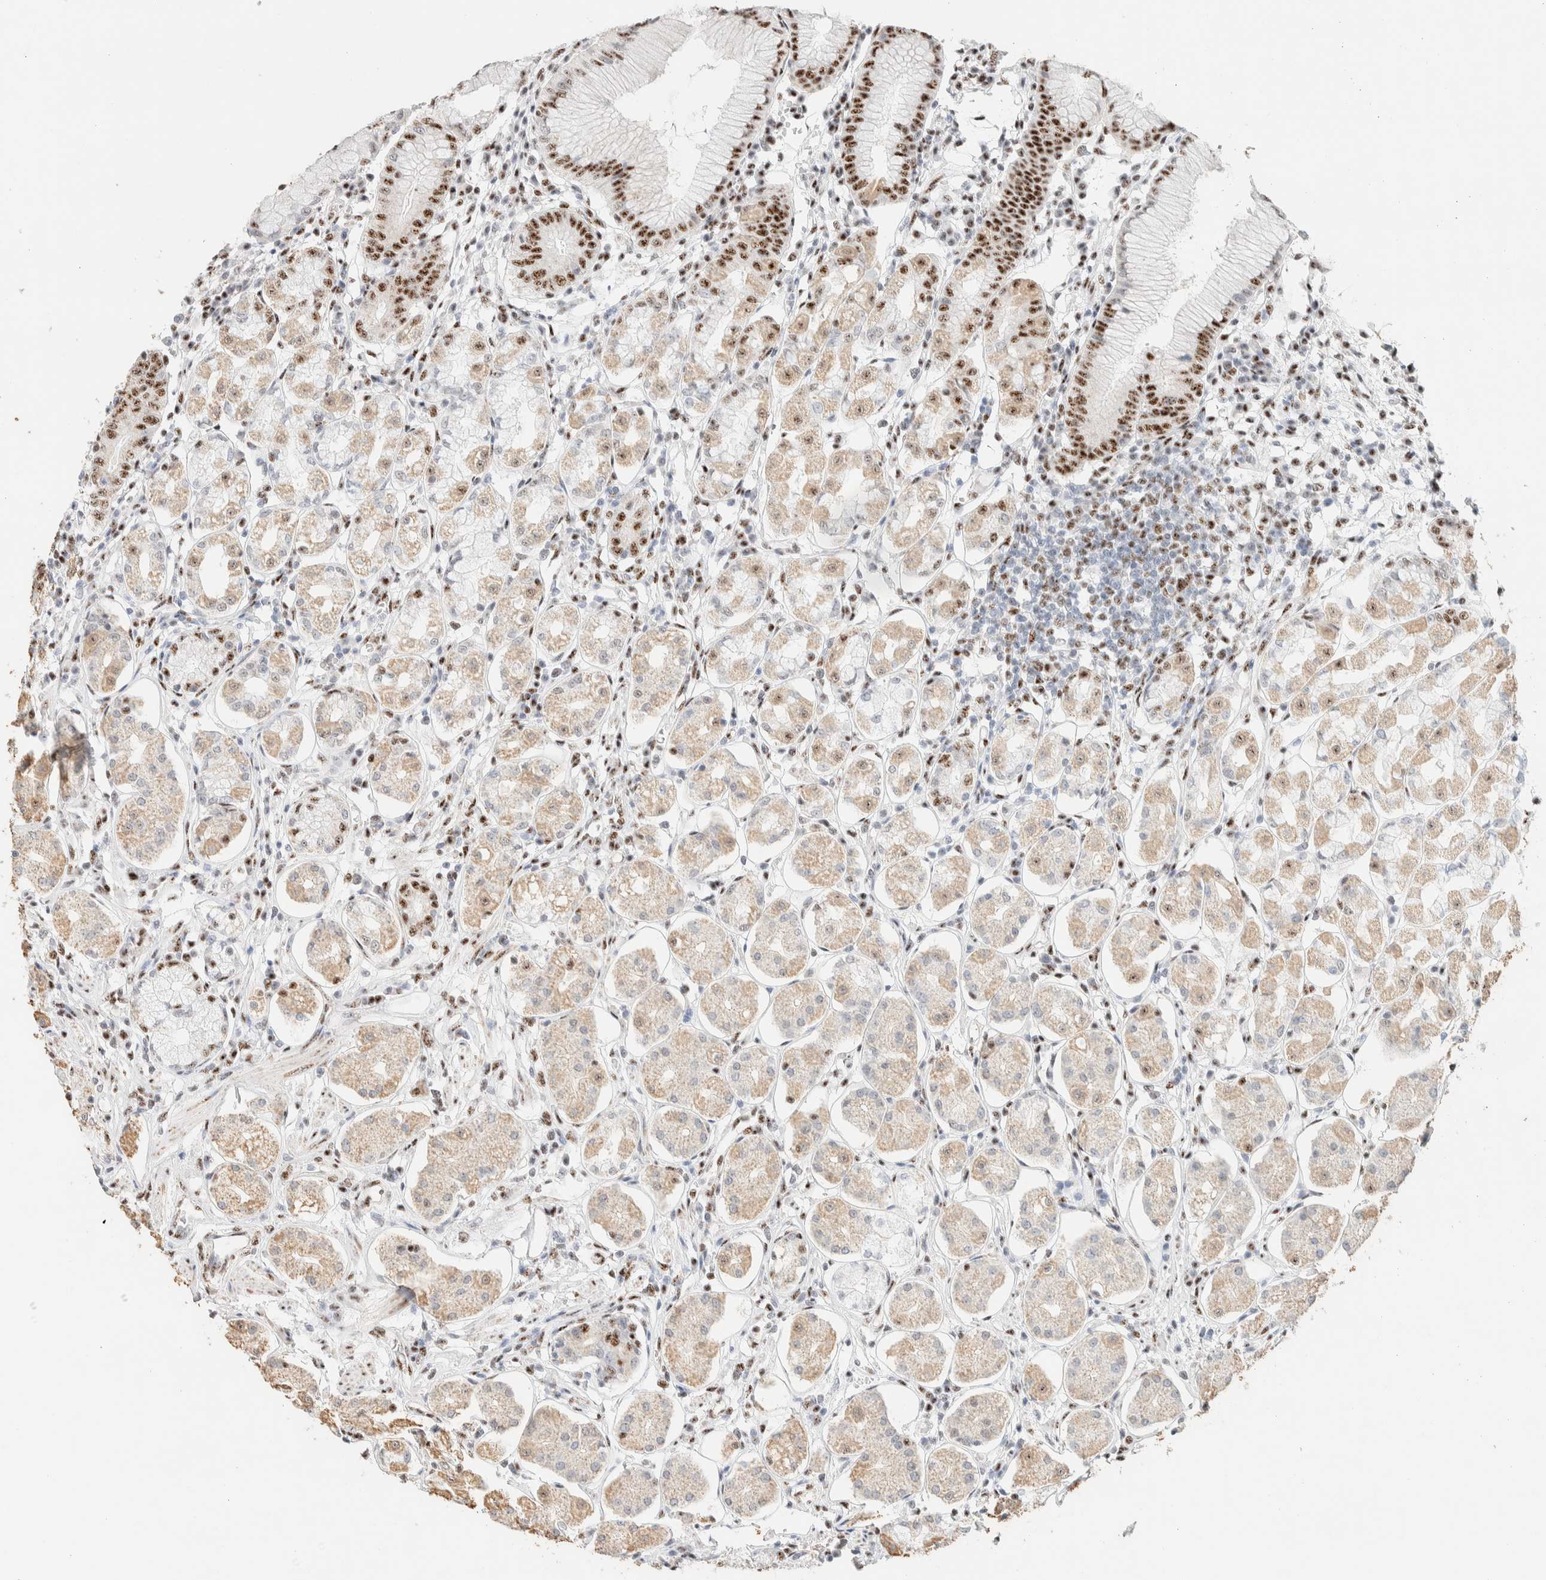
{"staining": {"intensity": "moderate", "quantity": "25%-75%", "location": "nuclear"}, "tissue": "stomach", "cell_type": "Glandular cells", "image_type": "normal", "snomed": [{"axis": "morphology", "description": "Normal tissue, NOS"}, {"axis": "topography", "description": "Stomach"}, {"axis": "topography", "description": "Stomach, lower"}], "caption": "Brown immunohistochemical staining in unremarkable stomach shows moderate nuclear expression in about 25%-75% of glandular cells.", "gene": "SON", "patient": {"sex": "female", "age": 56}}